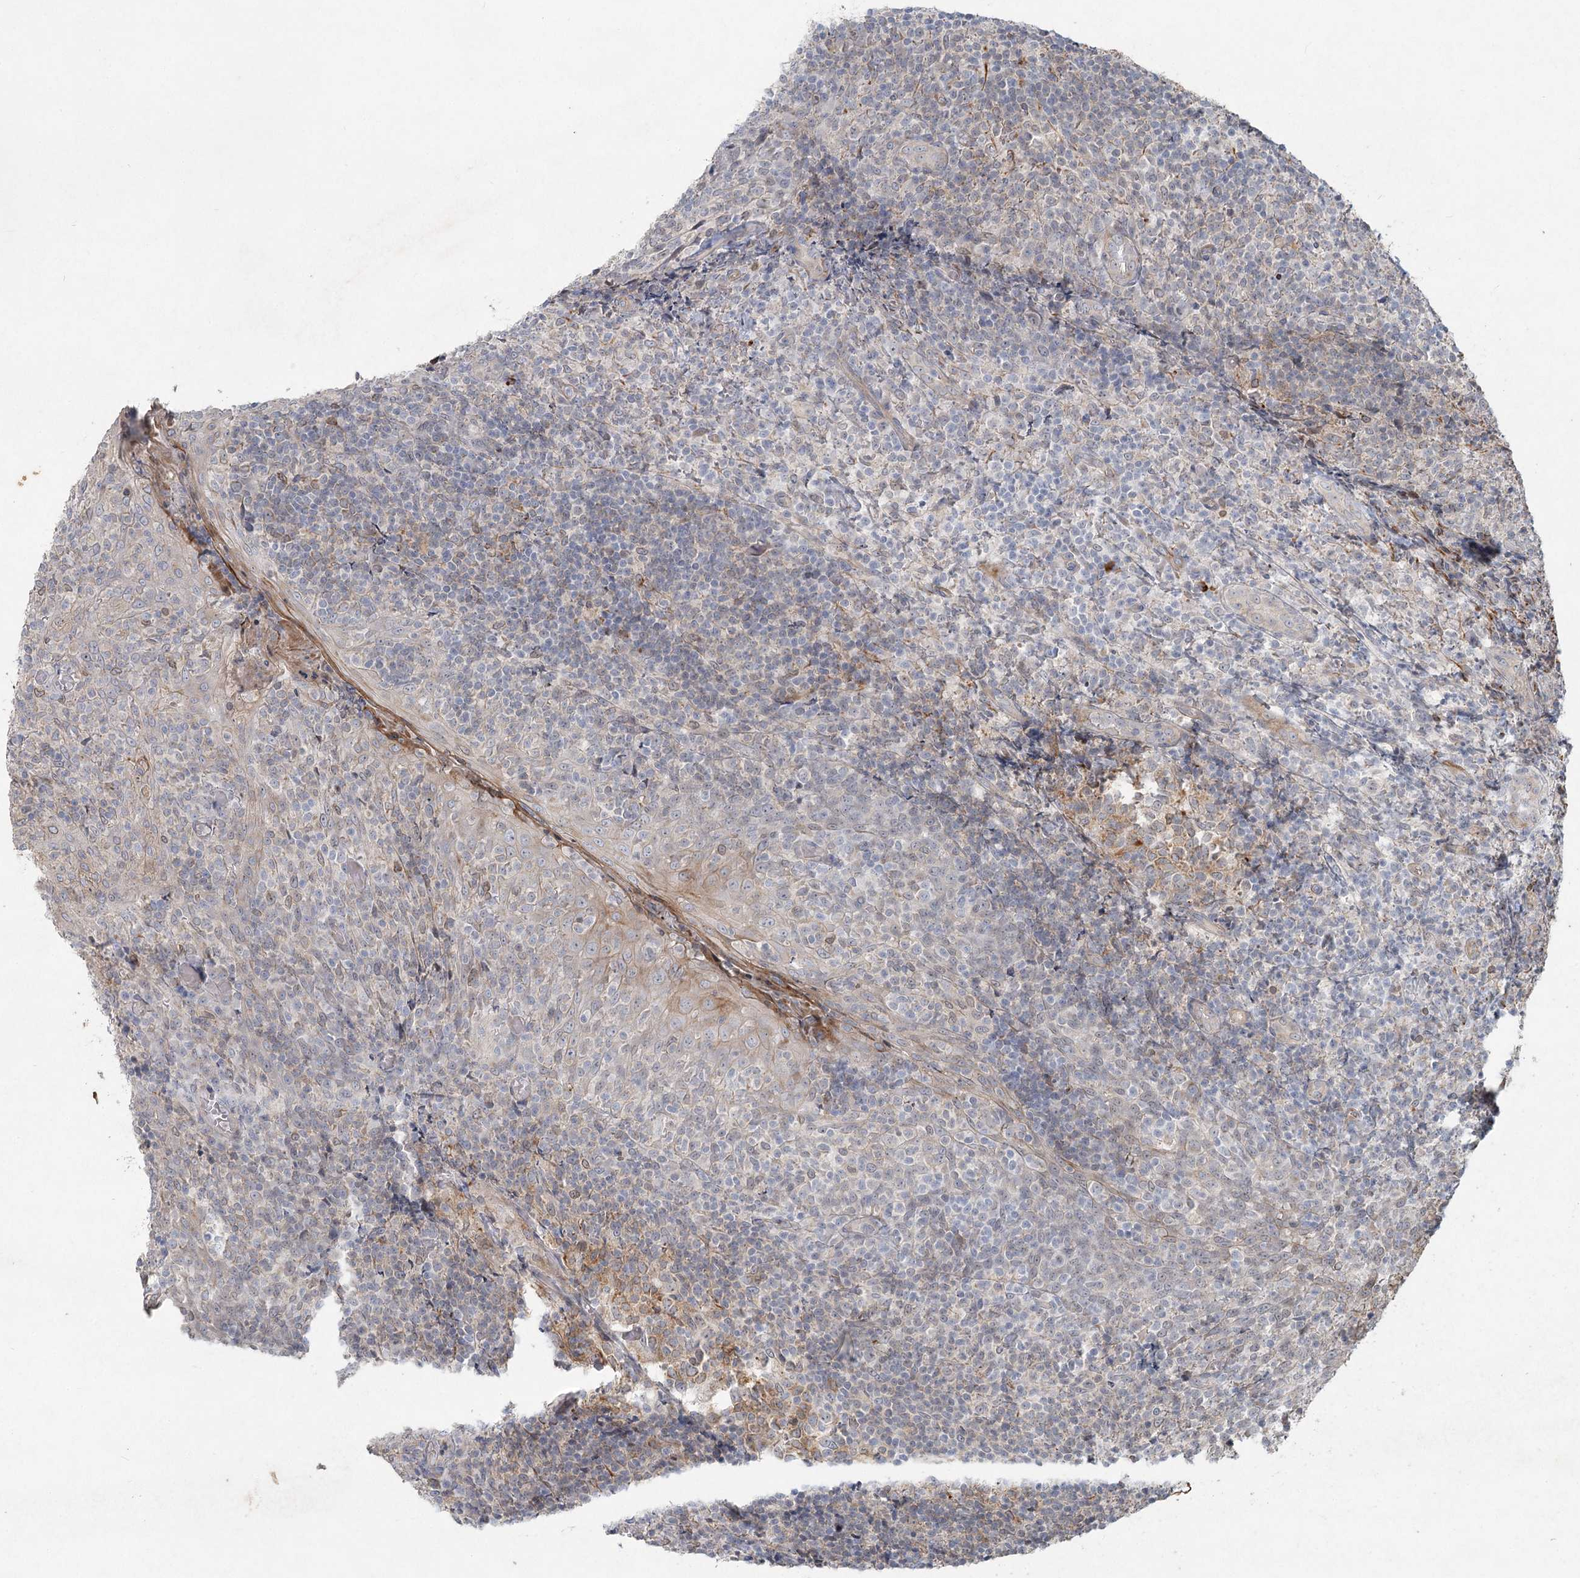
{"staining": {"intensity": "moderate", "quantity": "25%-75%", "location": "cytoplasmic/membranous"}, "tissue": "tonsil", "cell_type": "Germinal center cells", "image_type": "normal", "snomed": [{"axis": "morphology", "description": "Normal tissue, NOS"}, {"axis": "topography", "description": "Tonsil"}], "caption": "Protein expression analysis of benign tonsil reveals moderate cytoplasmic/membranous positivity in approximately 25%-75% of germinal center cells.", "gene": "LRP2BP", "patient": {"sex": "female", "age": 19}}